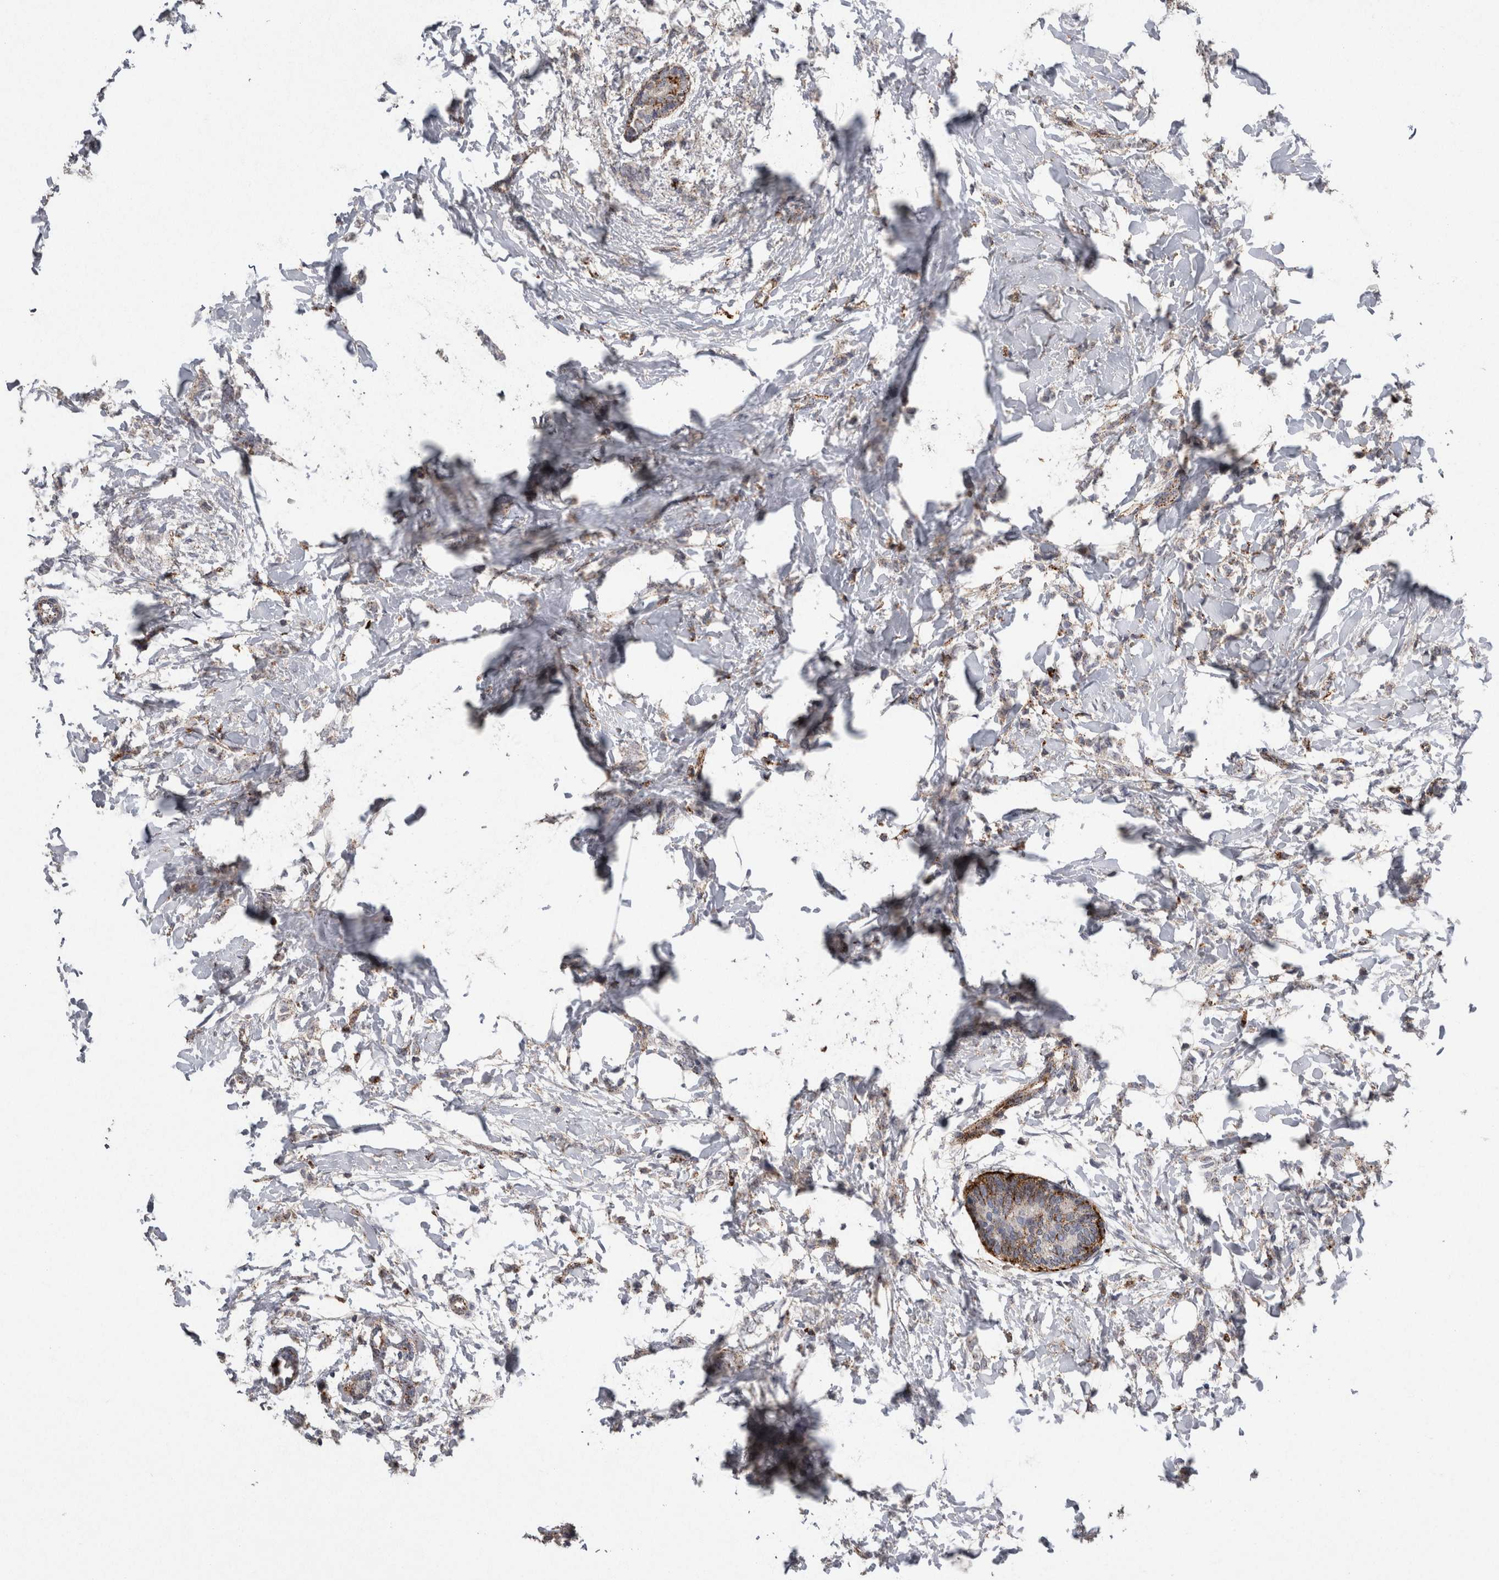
{"staining": {"intensity": "weak", "quantity": "25%-75%", "location": "cytoplasmic/membranous"}, "tissue": "breast cancer", "cell_type": "Tumor cells", "image_type": "cancer", "snomed": [{"axis": "morphology", "description": "Lobular carcinoma, in situ"}, {"axis": "morphology", "description": "Lobular carcinoma"}, {"axis": "topography", "description": "Breast"}], "caption": "Protein staining reveals weak cytoplasmic/membranous positivity in approximately 25%-75% of tumor cells in breast cancer (lobular carcinoma in situ).", "gene": "CTSZ", "patient": {"sex": "female", "age": 41}}